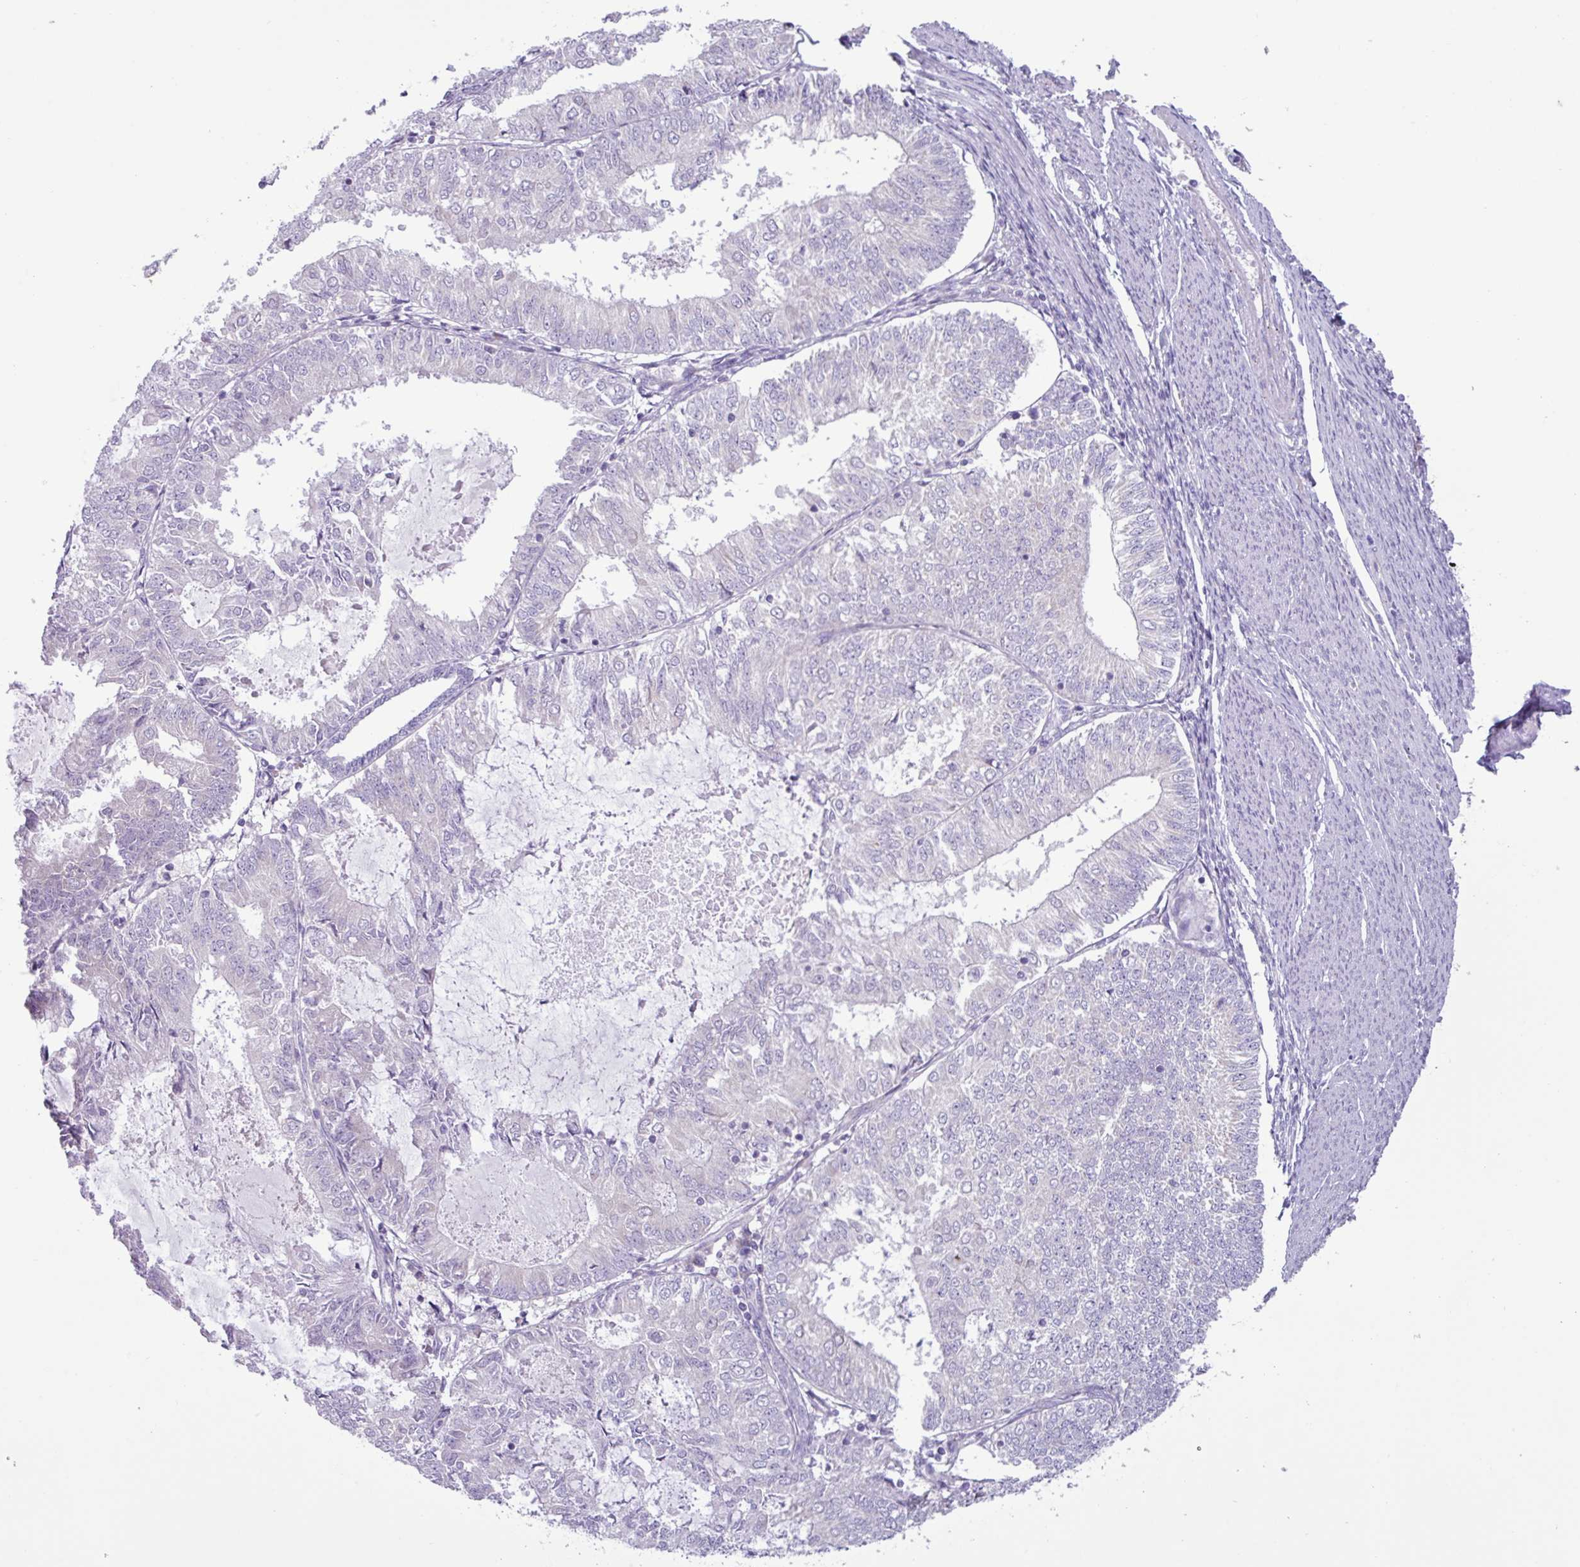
{"staining": {"intensity": "negative", "quantity": "none", "location": "none"}, "tissue": "endometrial cancer", "cell_type": "Tumor cells", "image_type": "cancer", "snomed": [{"axis": "morphology", "description": "Adenocarcinoma, NOS"}, {"axis": "topography", "description": "Endometrium"}], "caption": "A photomicrograph of endometrial cancer stained for a protein demonstrates no brown staining in tumor cells. (DAB (3,3'-diaminobenzidine) immunohistochemistry visualized using brightfield microscopy, high magnification).", "gene": "STIMATE", "patient": {"sex": "female", "age": 57}}